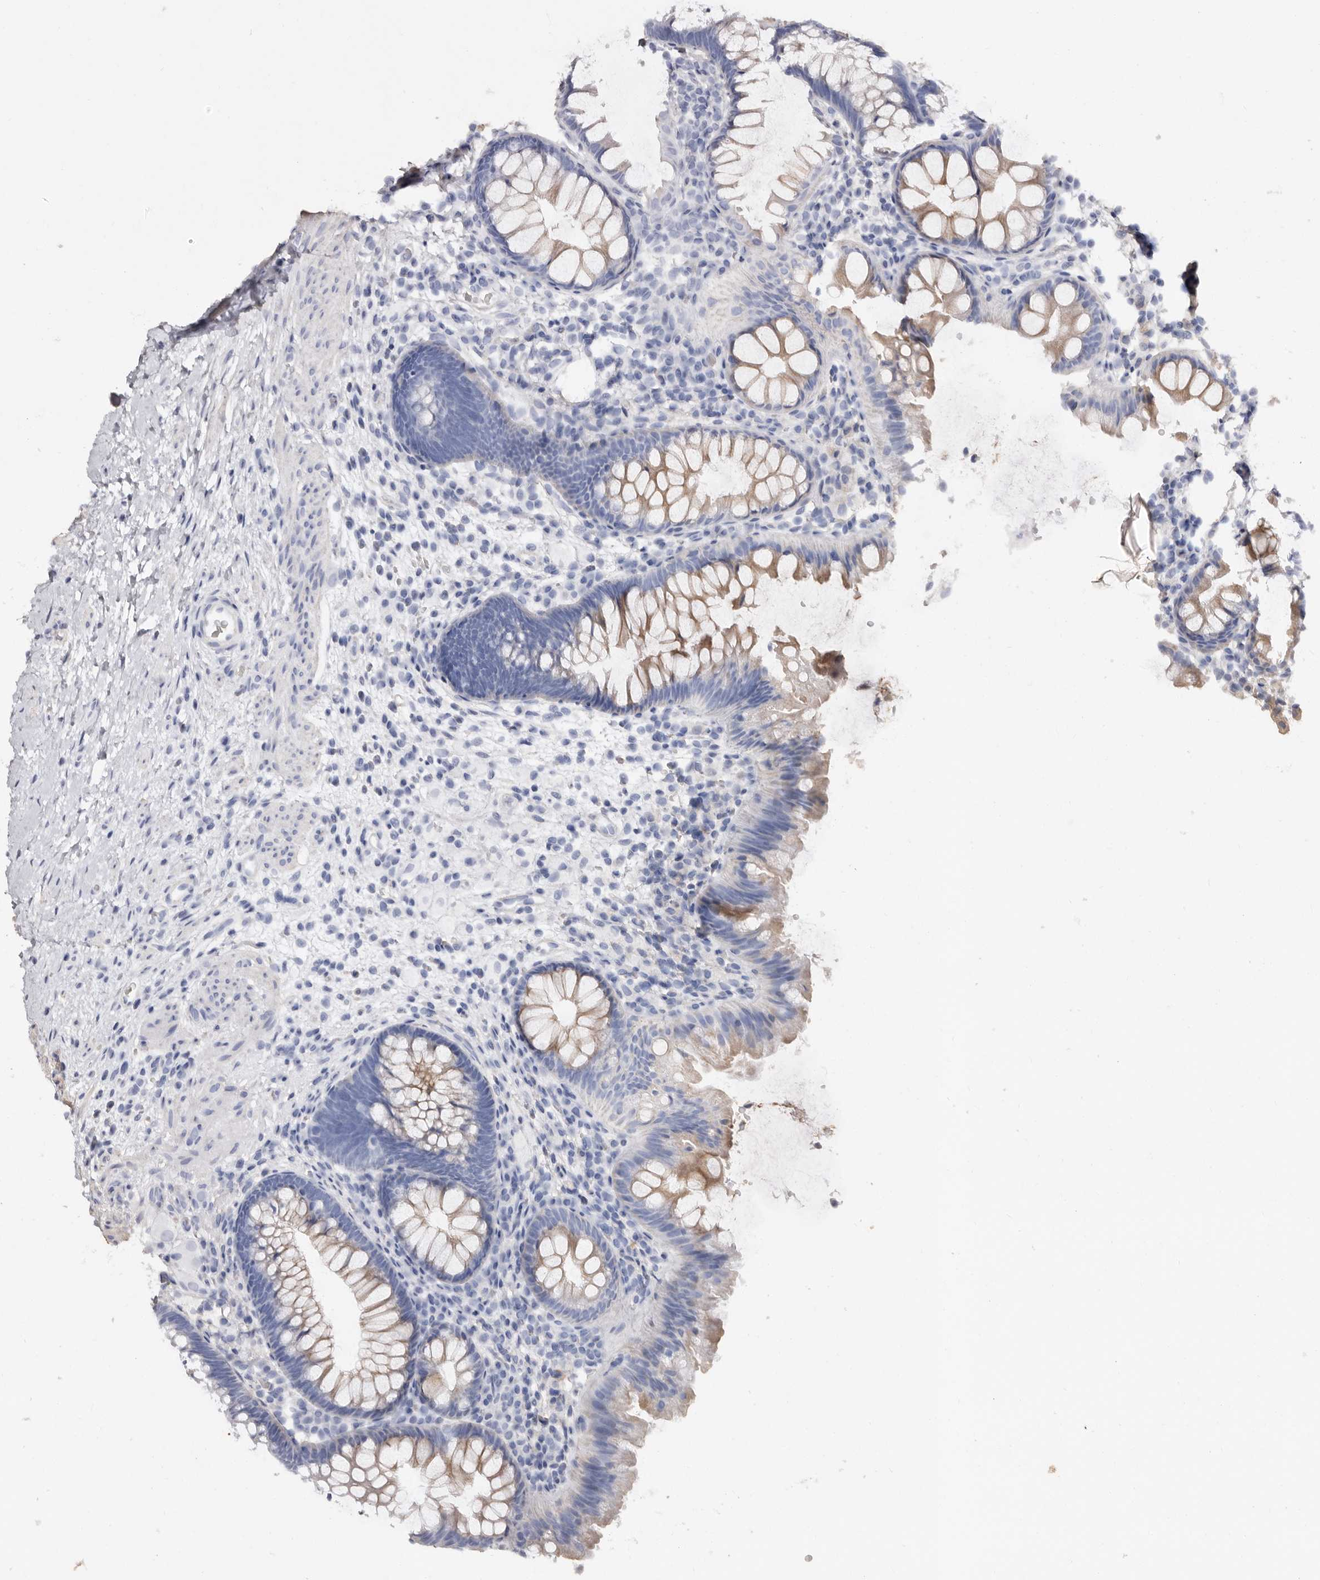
{"staining": {"intensity": "negative", "quantity": "none", "location": "none"}, "tissue": "colon", "cell_type": "Endothelial cells", "image_type": "normal", "snomed": [{"axis": "morphology", "description": "Normal tissue, NOS"}, {"axis": "topography", "description": "Colon"}], "caption": "Photomicrograph shows no significant protein expression in endothelial cells of unremarkable colon.", "gene": "COQ8B", "patient": {"sex": "female", "age": 62}}